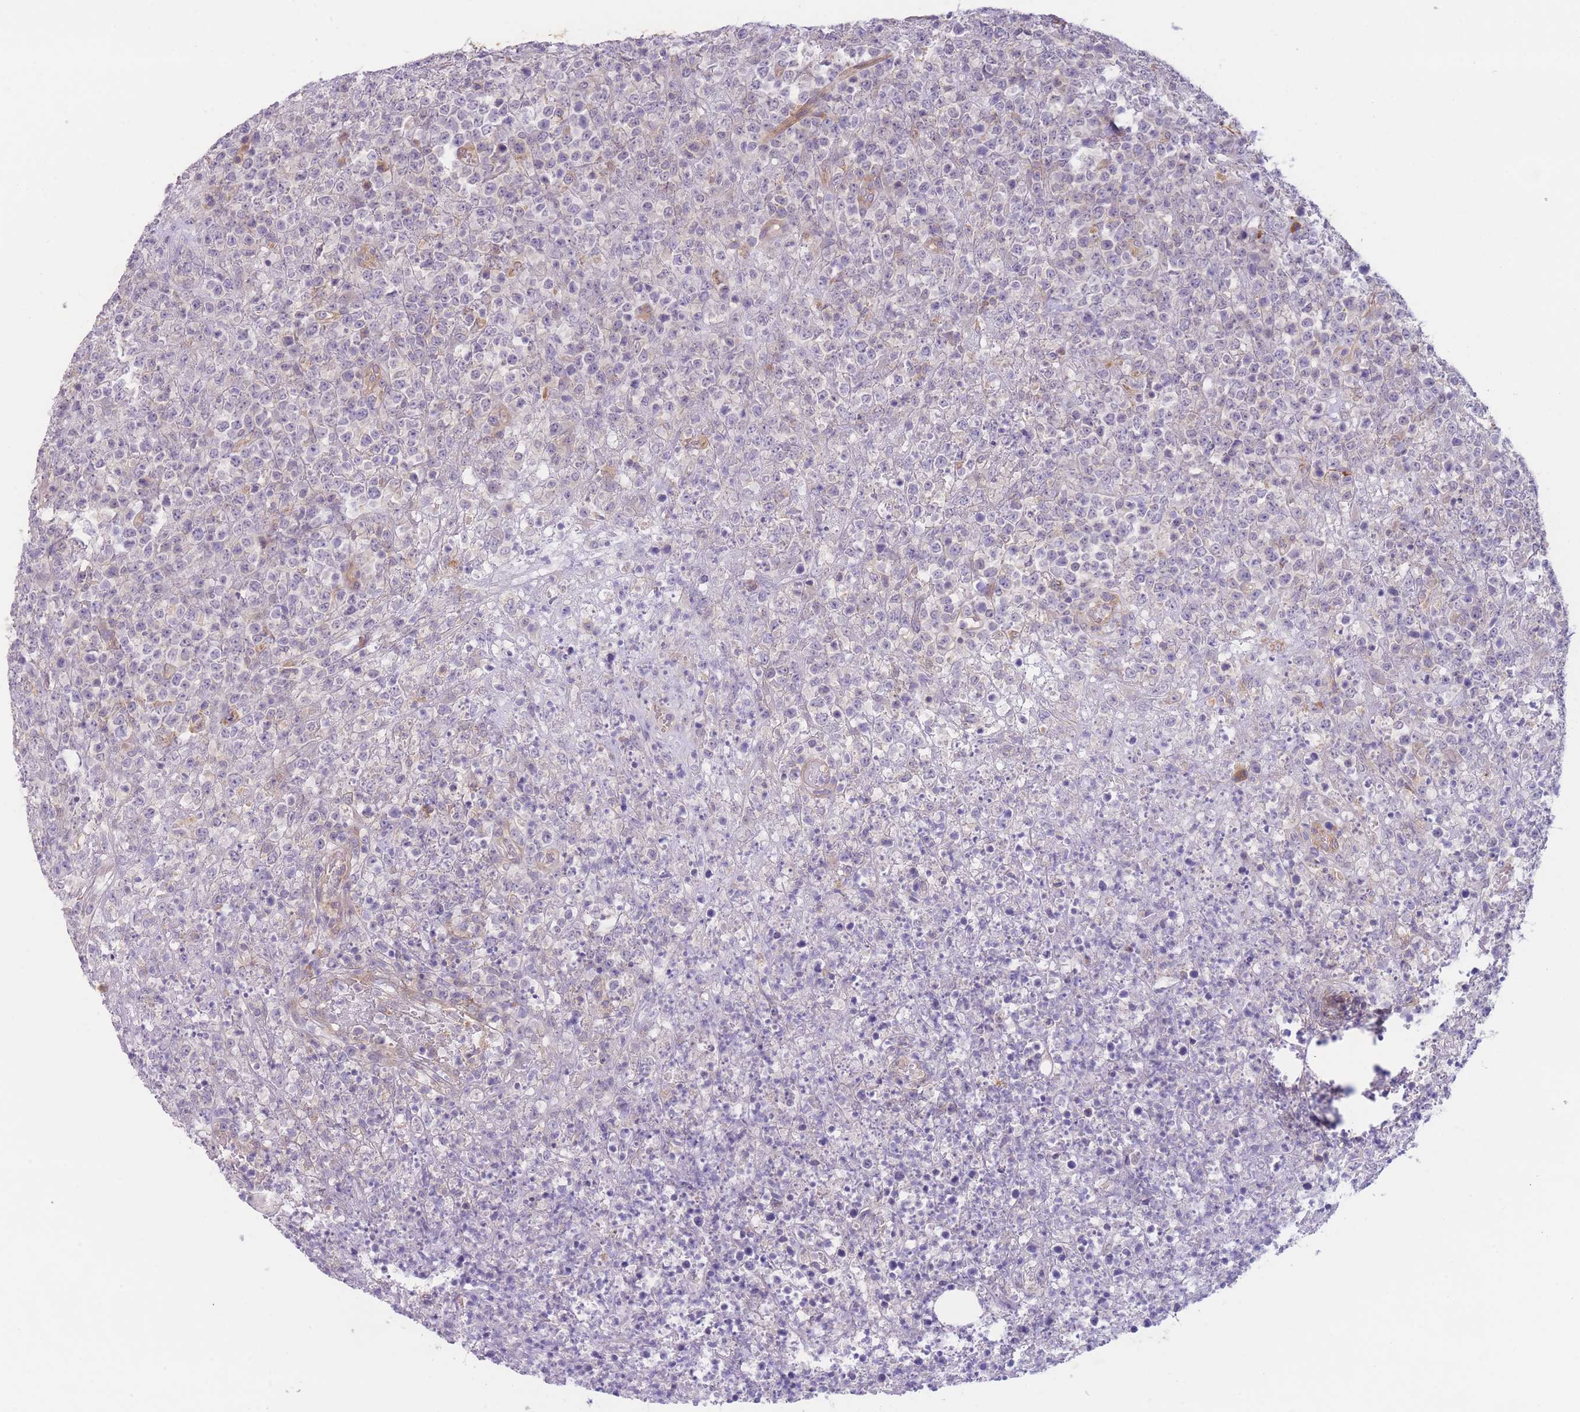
{"staining": {"intensity": "negative", "quantity": "none", "location": "none"}, "tissue": "lymphoma", "cell_type": "Tumor cells", "image_type": "cancer", "snomed": [{"axis": "morphology", "description": "Malignant lymphoma, non-Hodgkin's type, High grade"}, {"axis": "topography", "description": "Colon"}], "caption": "IHC image of neoplastic tissue: human lymphoma stained with DAB shows no significant protein expression in tumor cells.", "gene": "WDR93", "patient": {"sex": "female", "age": 53}}